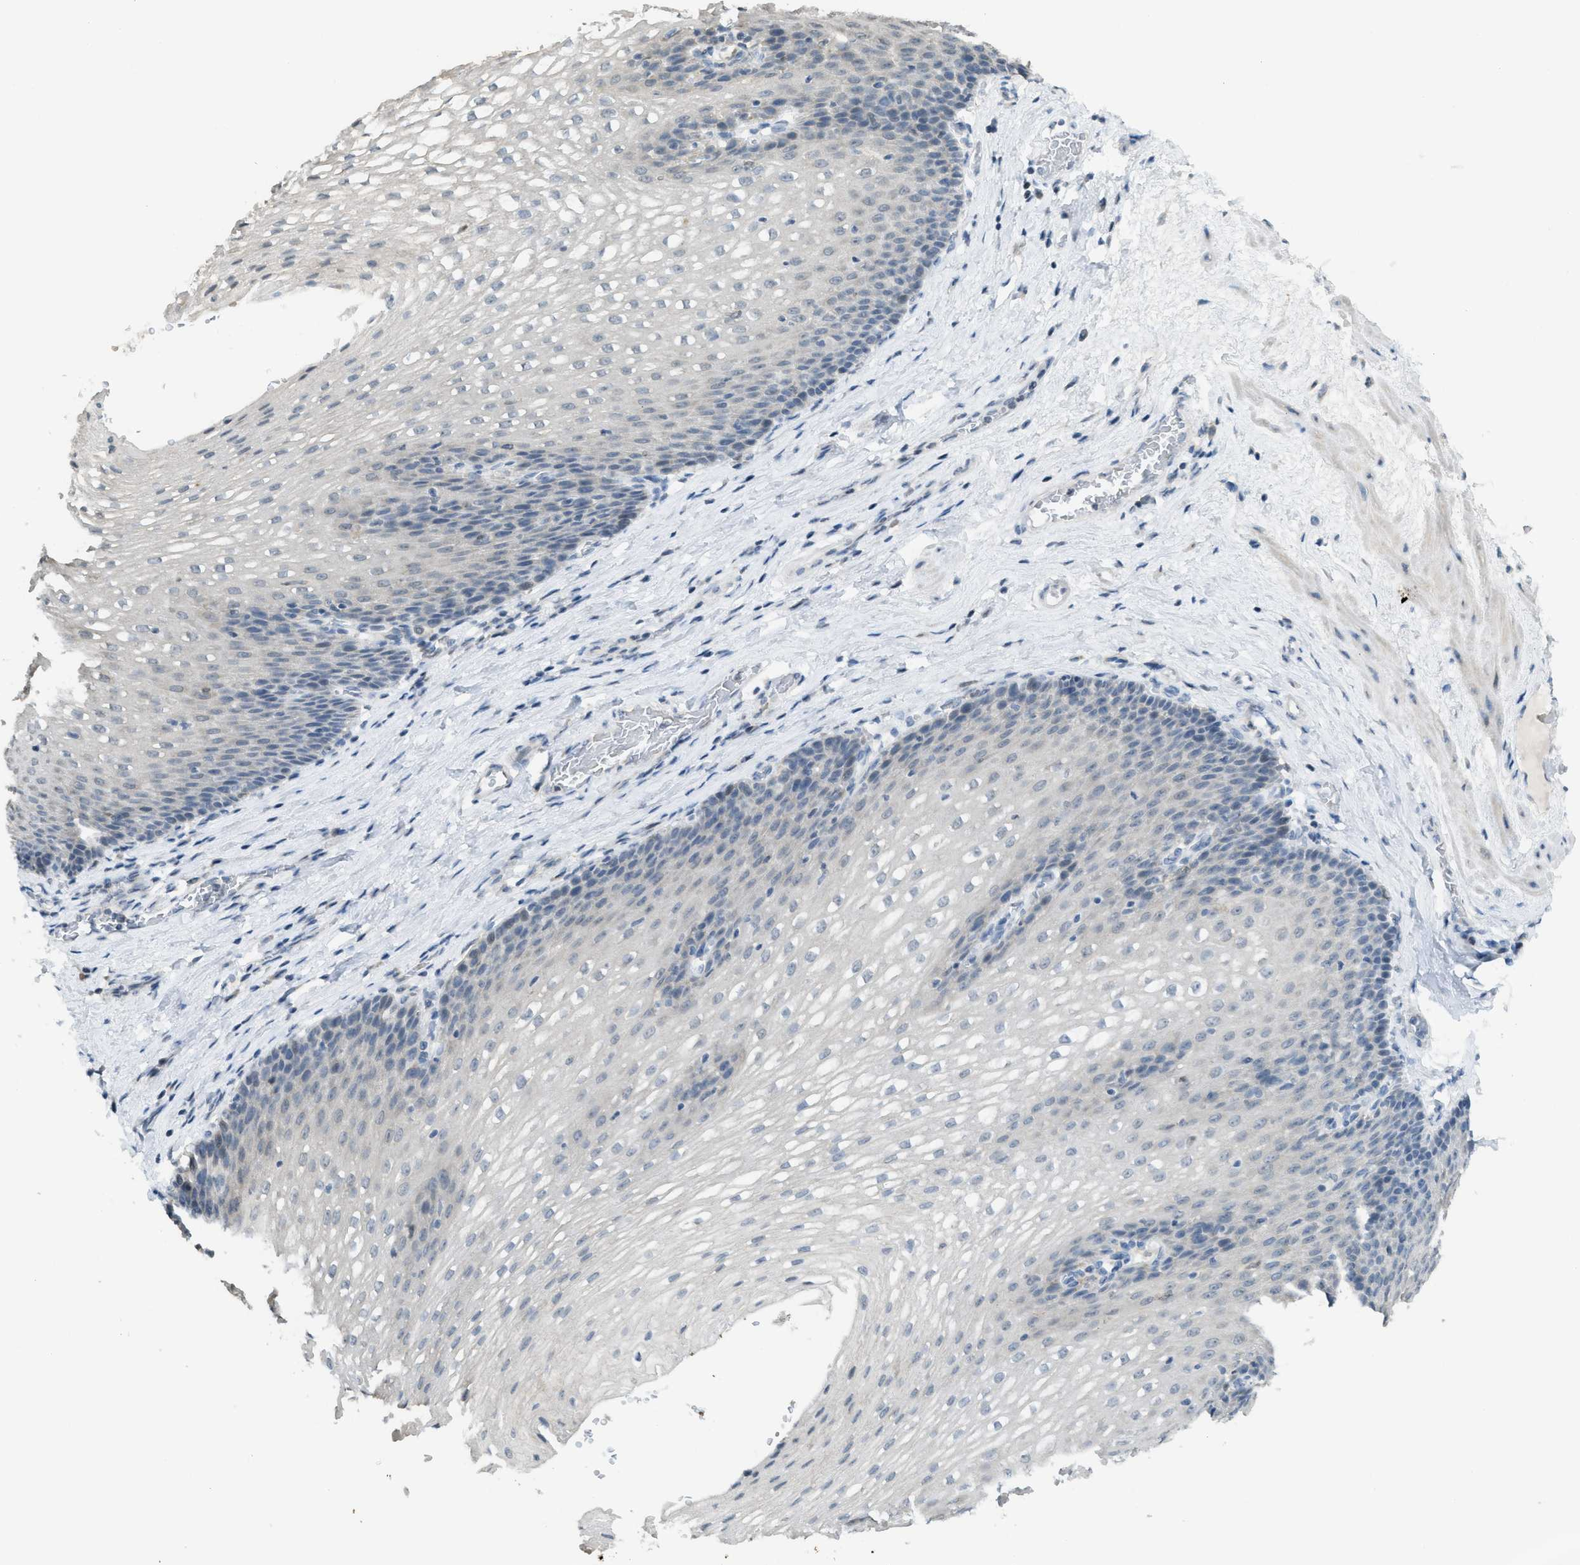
{"staining": {"intensity": "negative", "quantity": "none", "location": "none"}, "tissue": "esophagus", "cell_type": "Squamous epithelial cells", "image_type": "normal", "snomed": [{"axis": "morphology", "description": "Normal tissue, NOS"}, {"axis": "topography", "description": "Esophagus"}], "caption": "Squamous epithelial cells are negative for protein expression in benign human esophagus. The staining was performed using DAB (3,3'-diaminobenzidine) to visualize the protein expression in brown, while the nuclei were stained in blue with hematoxylin (Magnification: 20x).", "gene": "TXNDC2", "patient": {"sex": "male", "age": 48}}